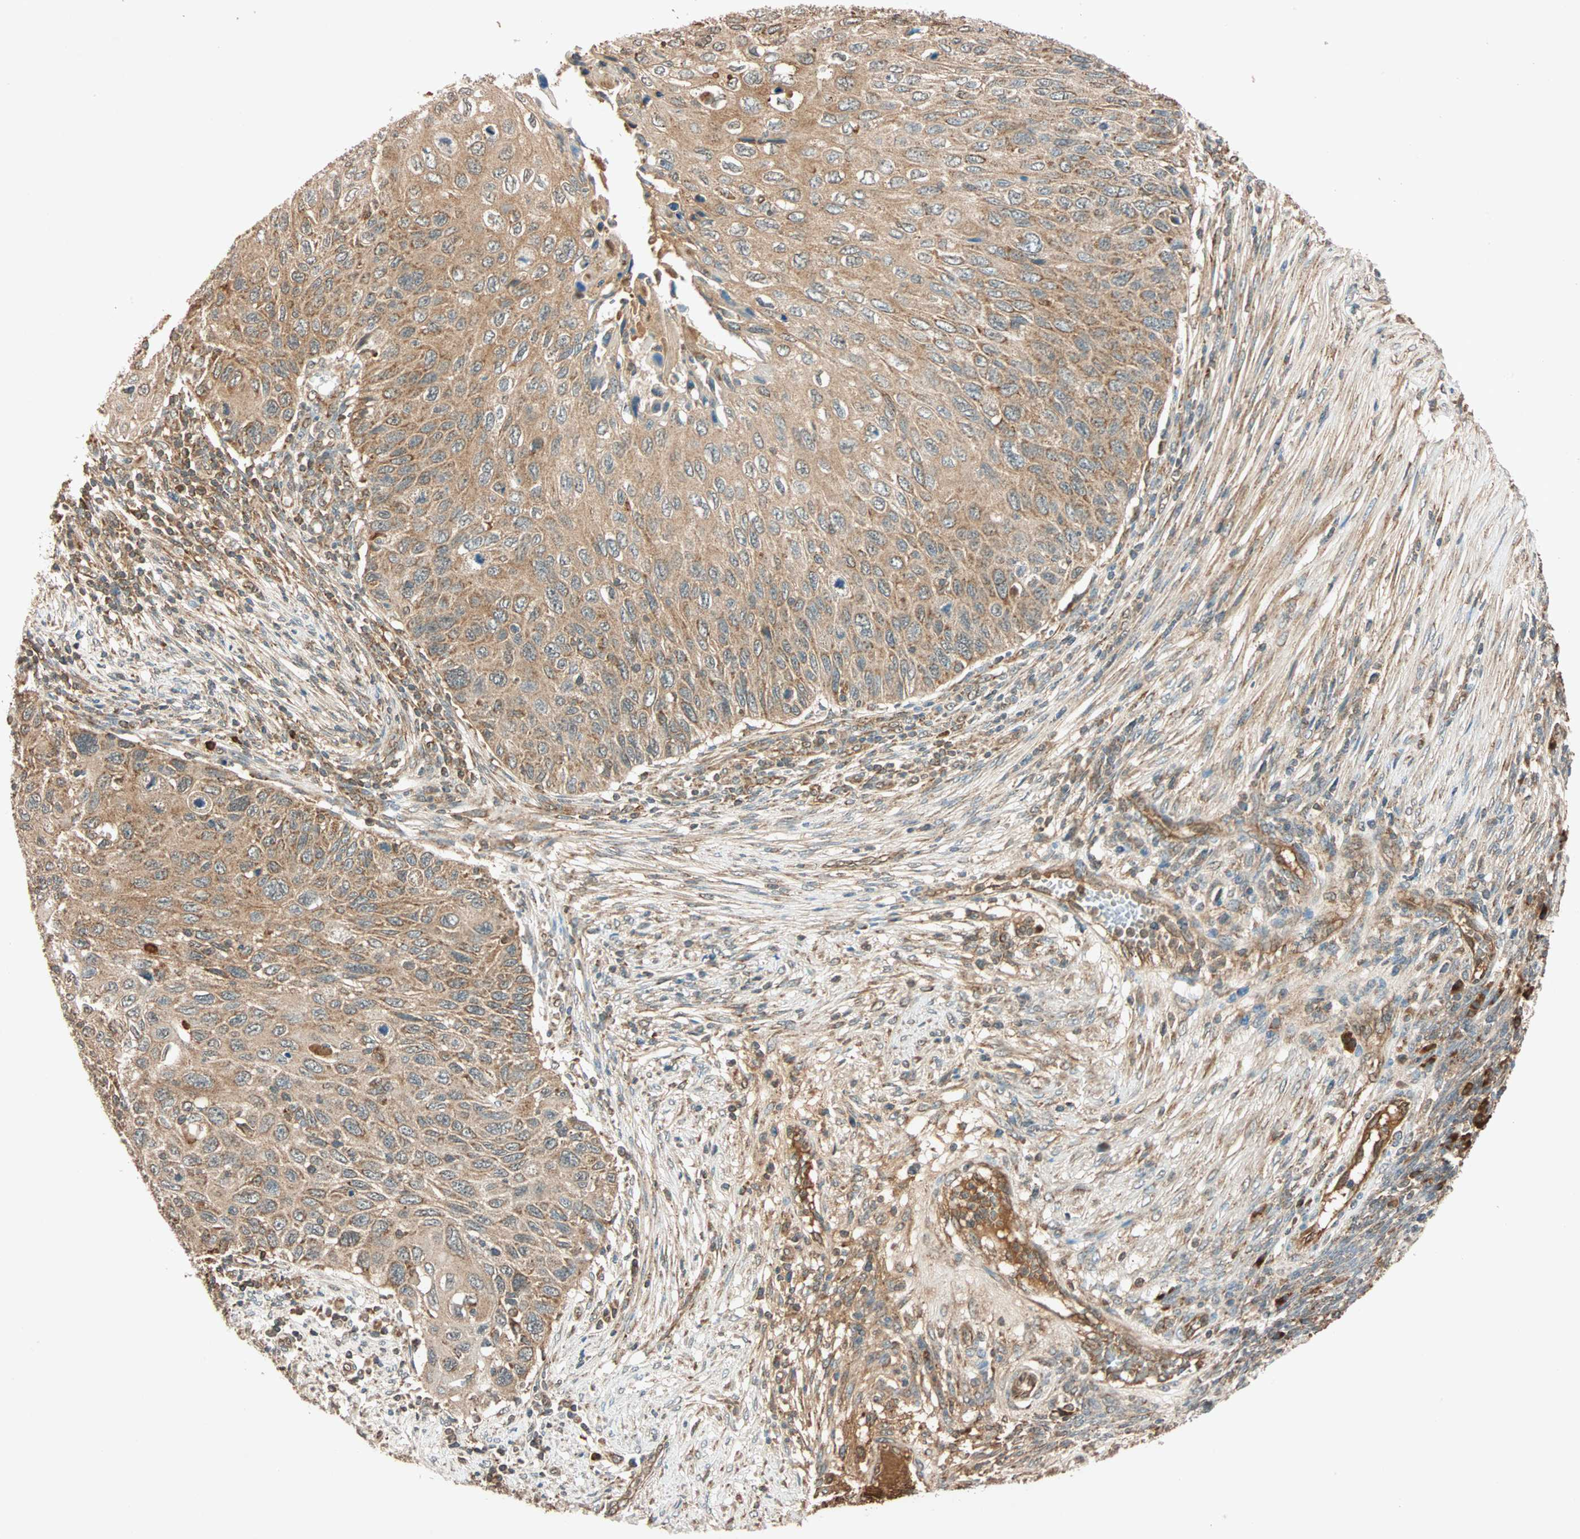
{"staining": {"intensity": "moderate", "quantity": ">75%", "location": "cytoplasmic/membranous"}, "tissue": "cervical cancer", "cell_type": "Tumor cells", "image_type": "cancer", "snomed": [{"axis": "morphology", "description": "Adenocarcinoma, NOS"}, {"axis": "topography", "description": "Cervix"}], "caption": "Approximately >75% of tumor cells in adenocarcinoma (cervical) exhibit moderate cytoplasmic/membranous protein expression as visualized by brown immunohistochemical staining.", "gene": "MAPK1", "patient": {"sex": "female", "age": 44}}